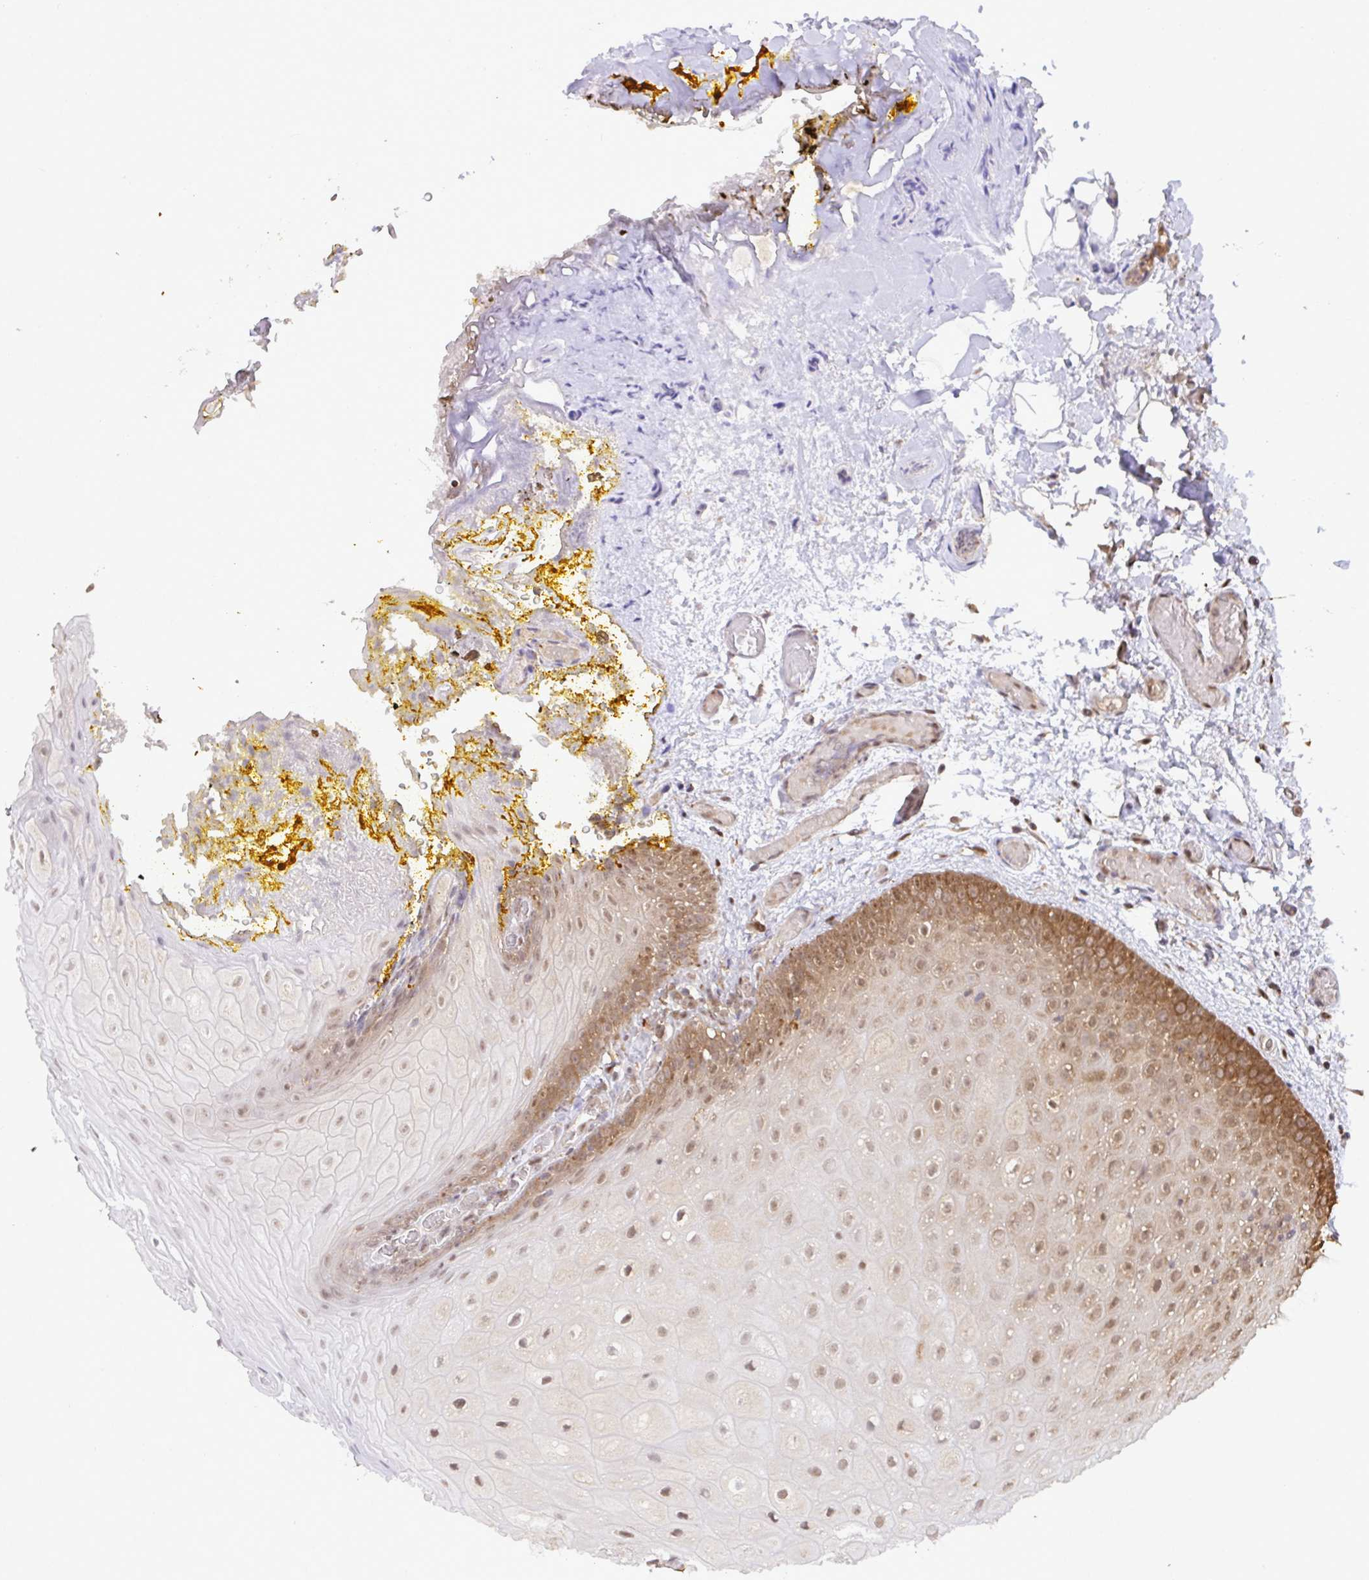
{"staining": {"intensity": "moderate", "quantity": ">75%", "location": "cytoplasmic/membranous,nuclear"}, "tissue": "oral mucosa", "cell_type": "Squamous epithelial cells", "image_type": "normal", "snomed": [{"axis": "morphology", "description": "Normal tissue, NOS"}, {"axis": "morphology", "description": "Squamous cell carcinoma, NOS"}, {"axis": "topography", "description": "Oral tissue"}, {"axis": "topography", "description": "Tounge, NOS"}, {"axis": "topography", "description": "Head-Neck"}], "caption": "This photomicrograph demonstrates IHC staining of benign oral mucosa, with medium moderate cytoplasmic/membranous,nuclear expression in approximately >75% of squamous epithelial cells.", "gene": "C12orf57", "patient": {"sex": "male", "age": 76}}